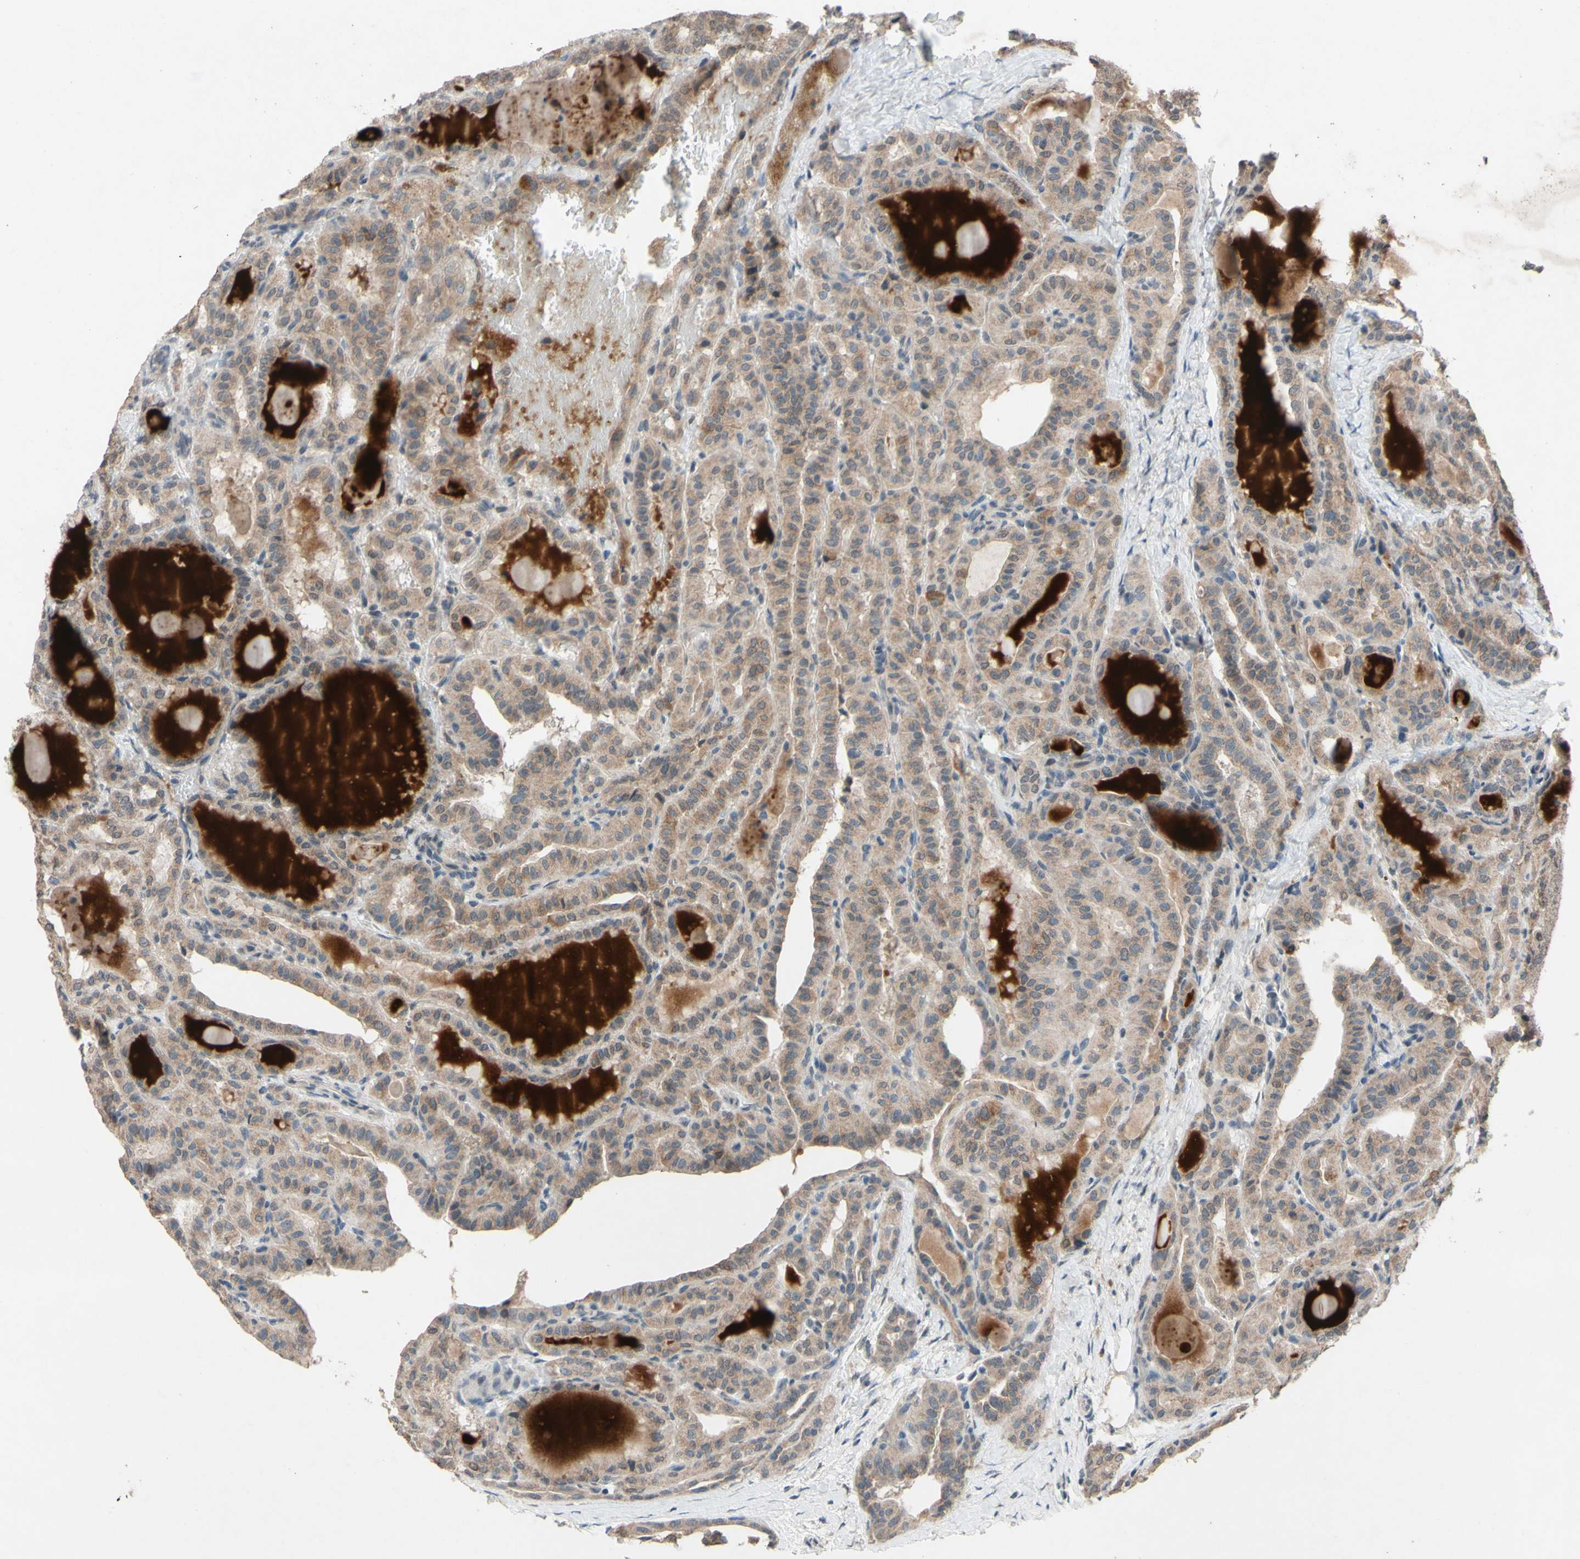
{"staining": {"intensity": "moderate", "quantity": ">75%", "location": "cytoplasmic/membranous"}, "tissue": "thyroid cancer", "cell_type": "Tumor cells", "image_type": "cancer", "snomed": [{"axis": "morphology", "description": "Papillary adenocarcinoma, NOS"}, {"axis": "topography", "description": "Thyroid gland"}], "caption": "Brown immunohistochemical staining in papillary adenocarcinoma (thyroid) exhibits moderate cytoplasmic/membranous expression in about >75% of tumor cells.", "gene": "CDCP1", "patient": {"sex": "male", "age": 77}}